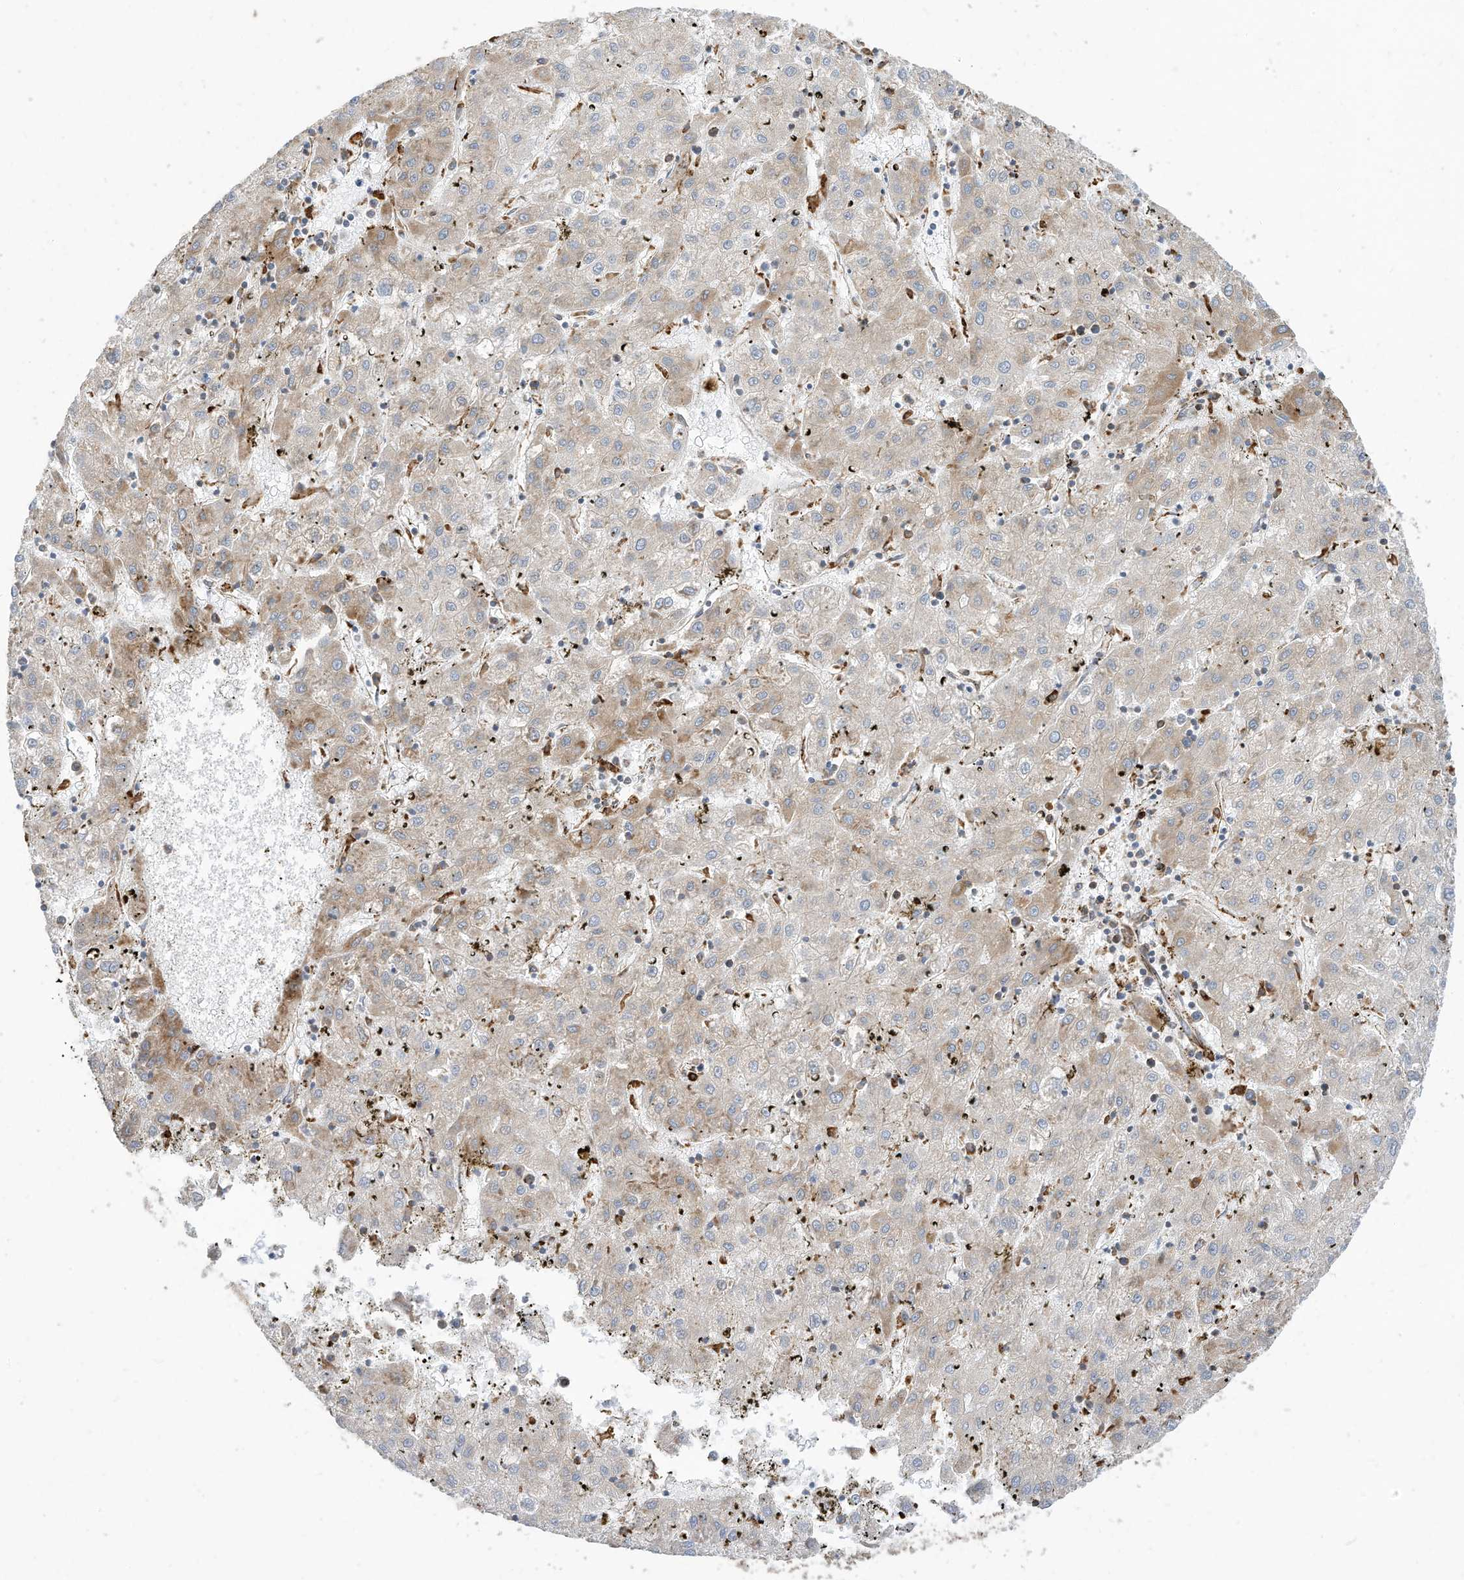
{"staining": {"intensity": "negative", "quantity": "none", "location": "none"}, "tissue": "liver cancer", "cell_type": "Tumor cells", "image_type": "cancer", "snomed": [{"axis": "morphology", "description": "Carcinoma, Hepatocellular, NOS"}, {"axis": "topography", "description": "Liver"}], "caption": "Tumor cells are negative for protein expression in human liver hepatocellular carcinoma.", "gene": "TRNAU1AP", "patient": {"sex": "male", "age": 72}}